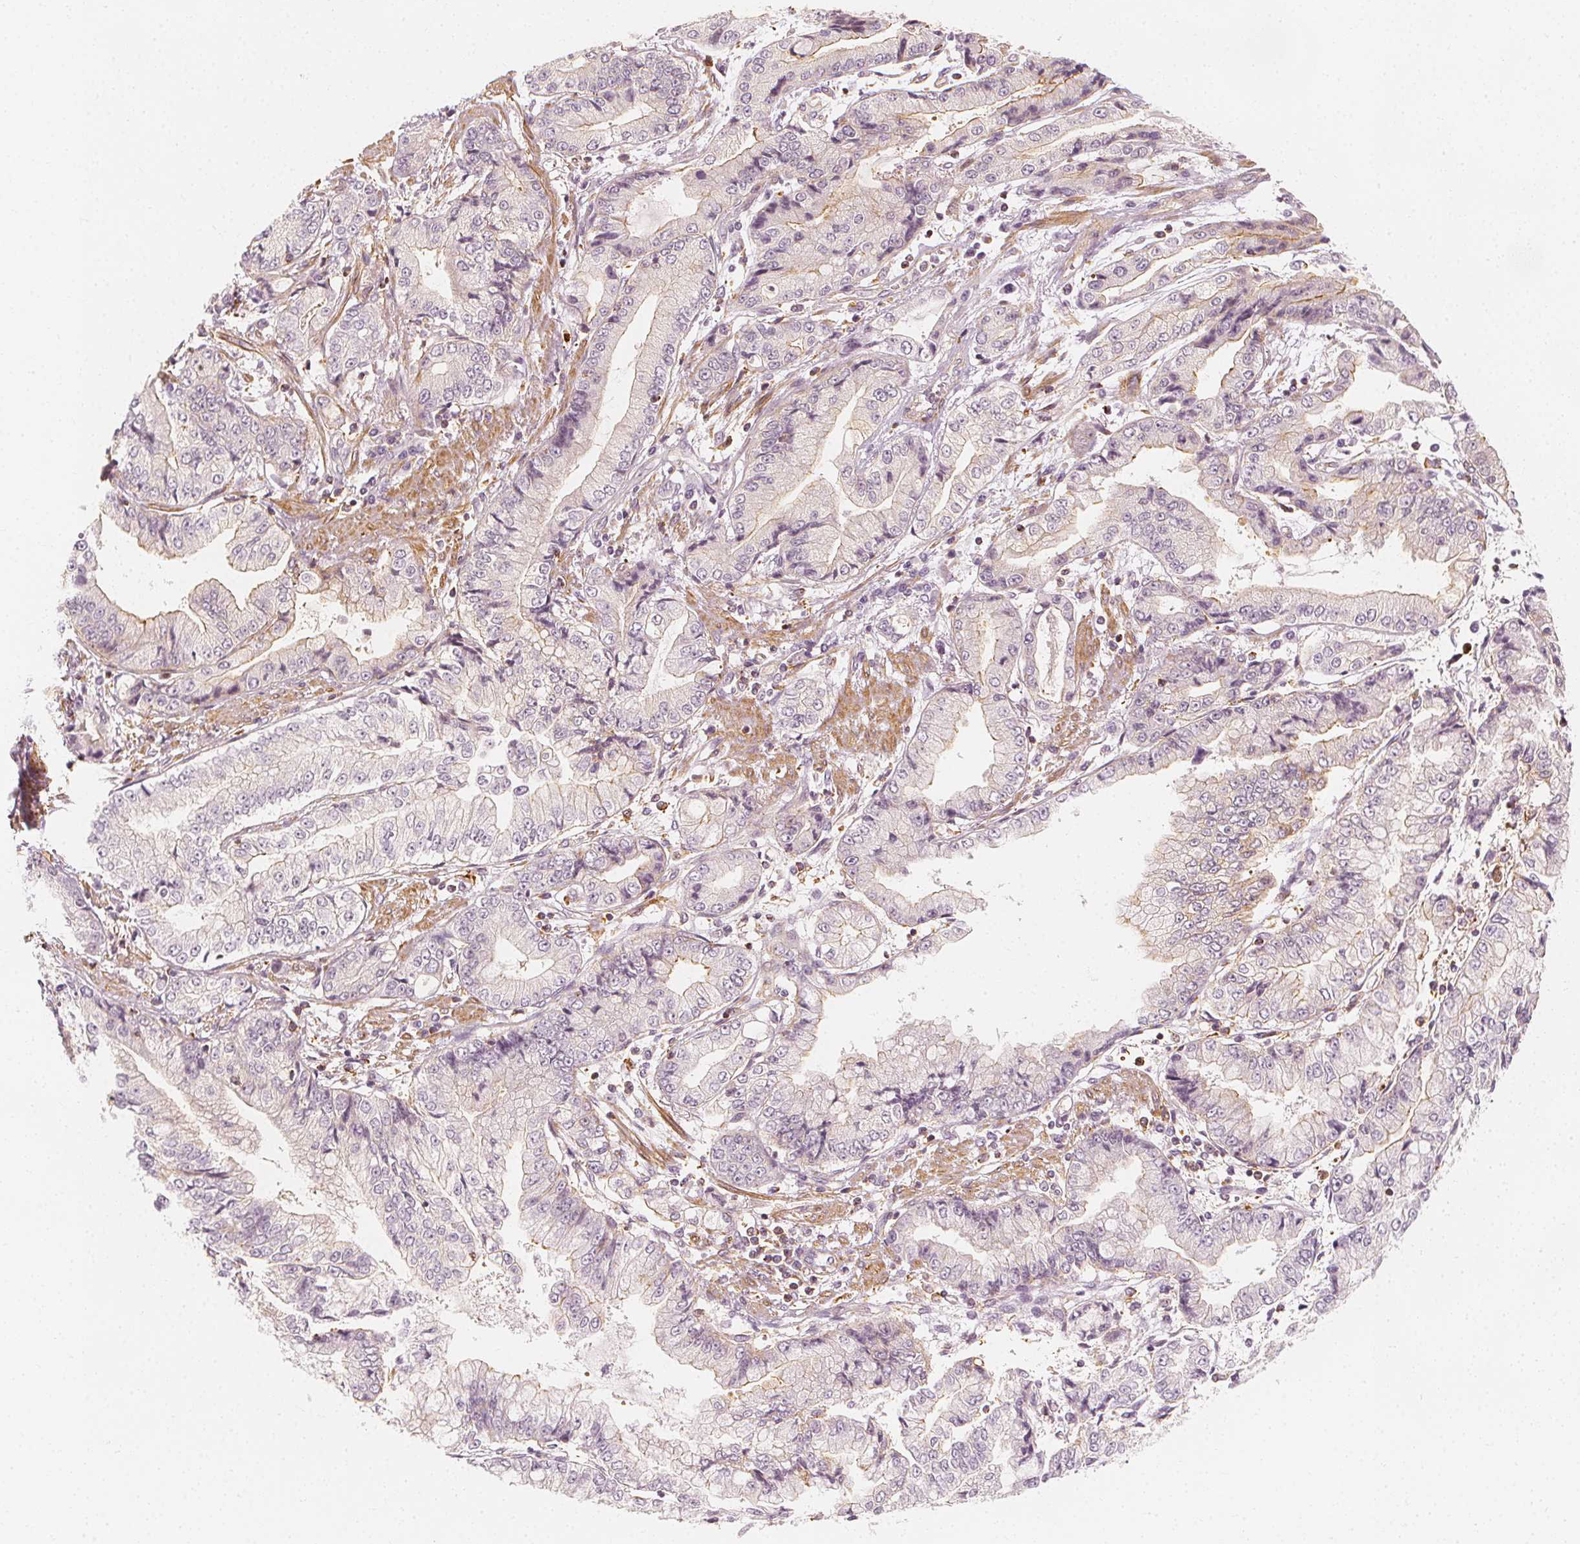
{"staining": {"intensity": "negative", "quantity": "none", "location": "none"}, "tissue": "stomach cancer", "cell_type": "Tumor cells", "image_type": "cancer", "snomed": [{"axis": "morphology", "description": "Adenocarcinoma, NOS"}, {"axis": "topography", "description": "Stomach, upper"}], "caption": "Immunohistochemistry (IHC) image of neoplastic tissue: human adenocarcinoma (stomach) stained with DAB demonstrates no significant protein positivity in tumor cells.", "gene": "ARHGAP26", "patient": {"sex": "female", "age": 74}}